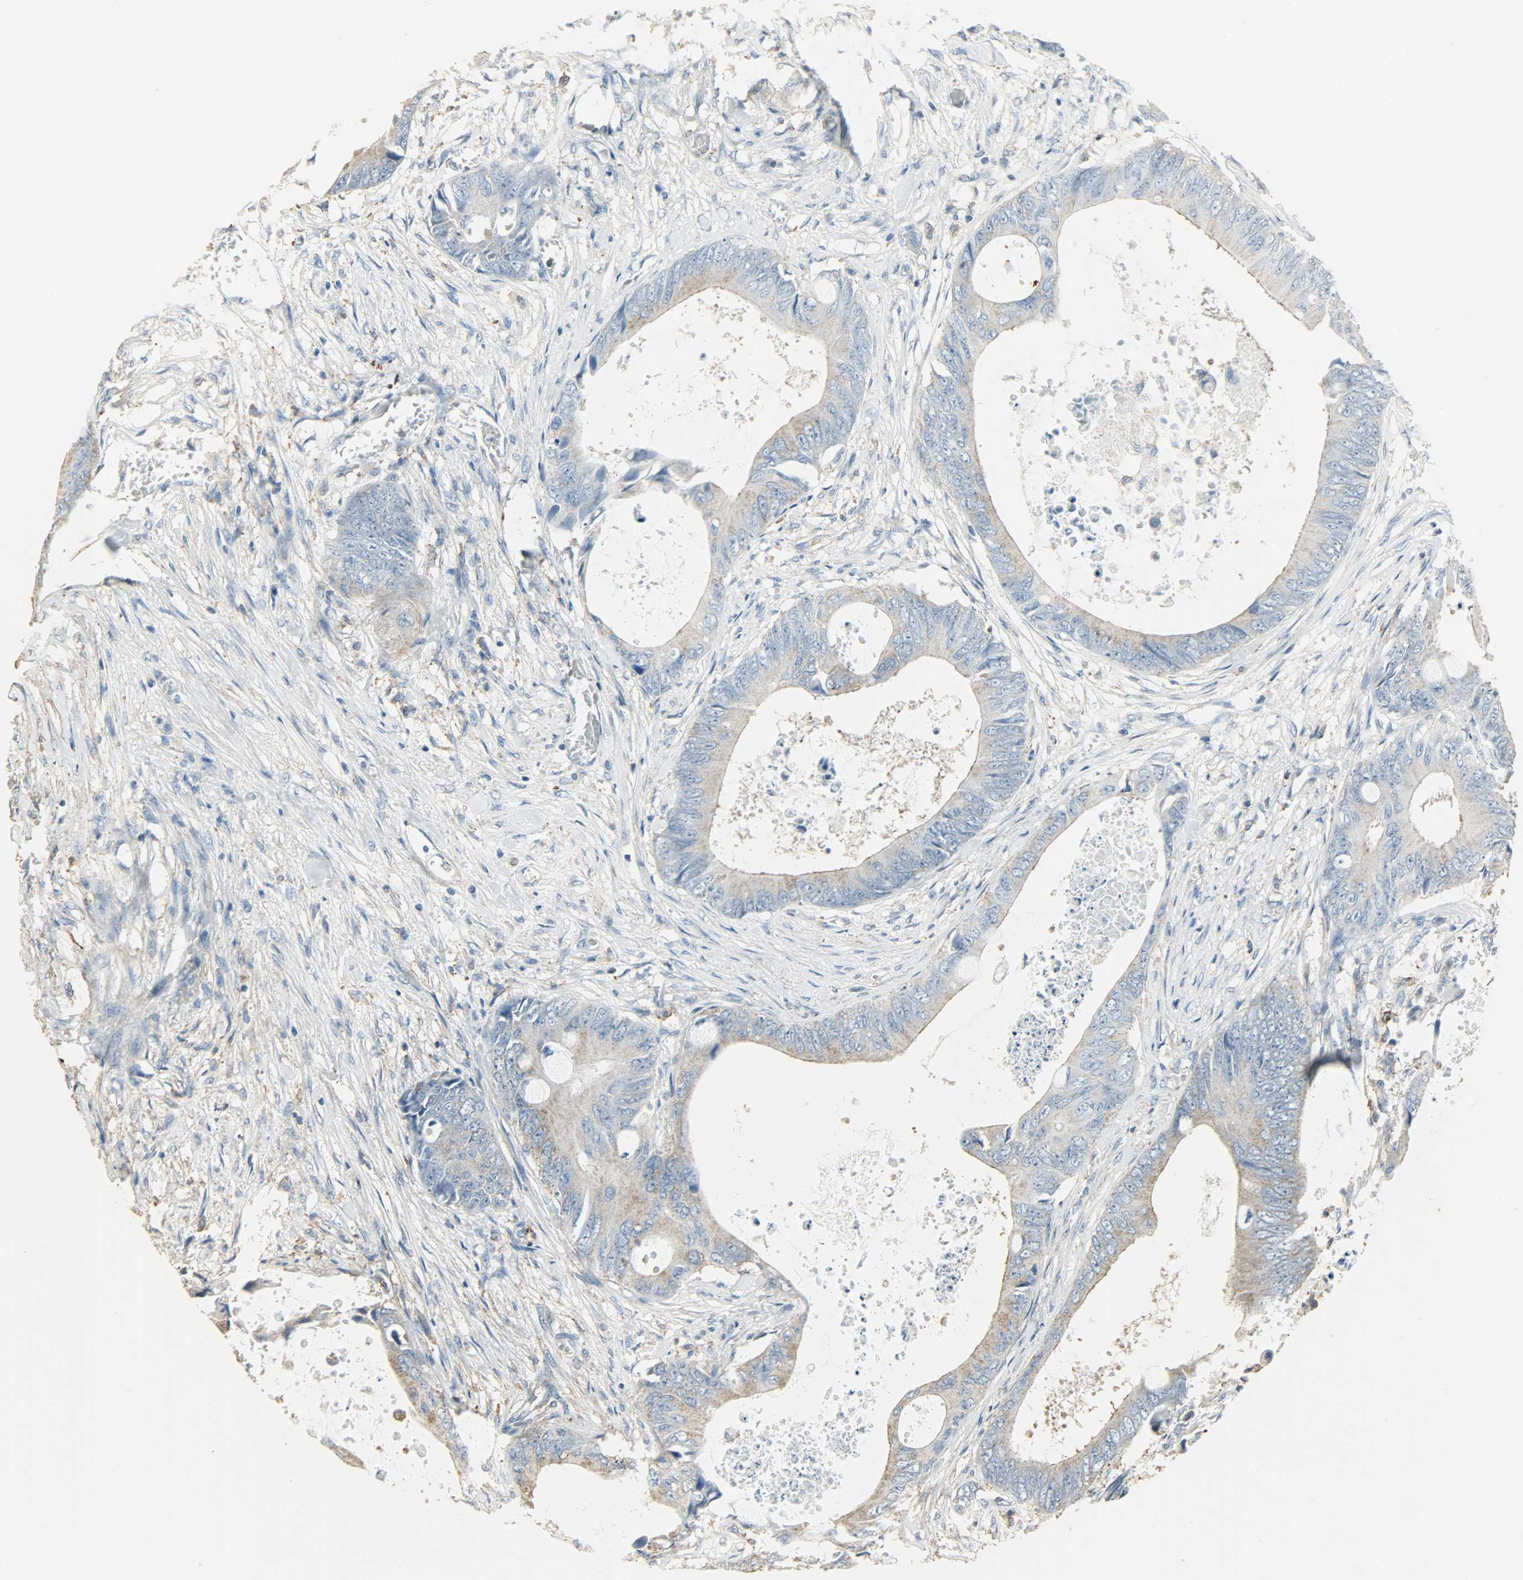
{"staining": {"intensity": "weak", "quantity": ">75%", "location": "cytoplasmic/membranous"}, "tissue": "colorectal cancer", "cell_type": "Tumor cells", "image_type": "cancer", "snomed": [{"axis": "morphology", "description": "Normal tissue, NOS"}, {"axis": "morphology", "description": "Adenocarcinoma, NOS"}, {"axis": "topography", "description": "Rectum"}, {"axis": "topography", "description": "Peripheral nerve tissue"}], "caption": "Immunohistochemistry micrograph of adenocarcinoma (colorectal) stained for a protein (brown), which demonstrates low levels of weak cytoplasmic/membranous positivity in approximately >75% of tumor cells.", "gene": "DNAJA4", "patient": {"sex": "female", "age": 77}}